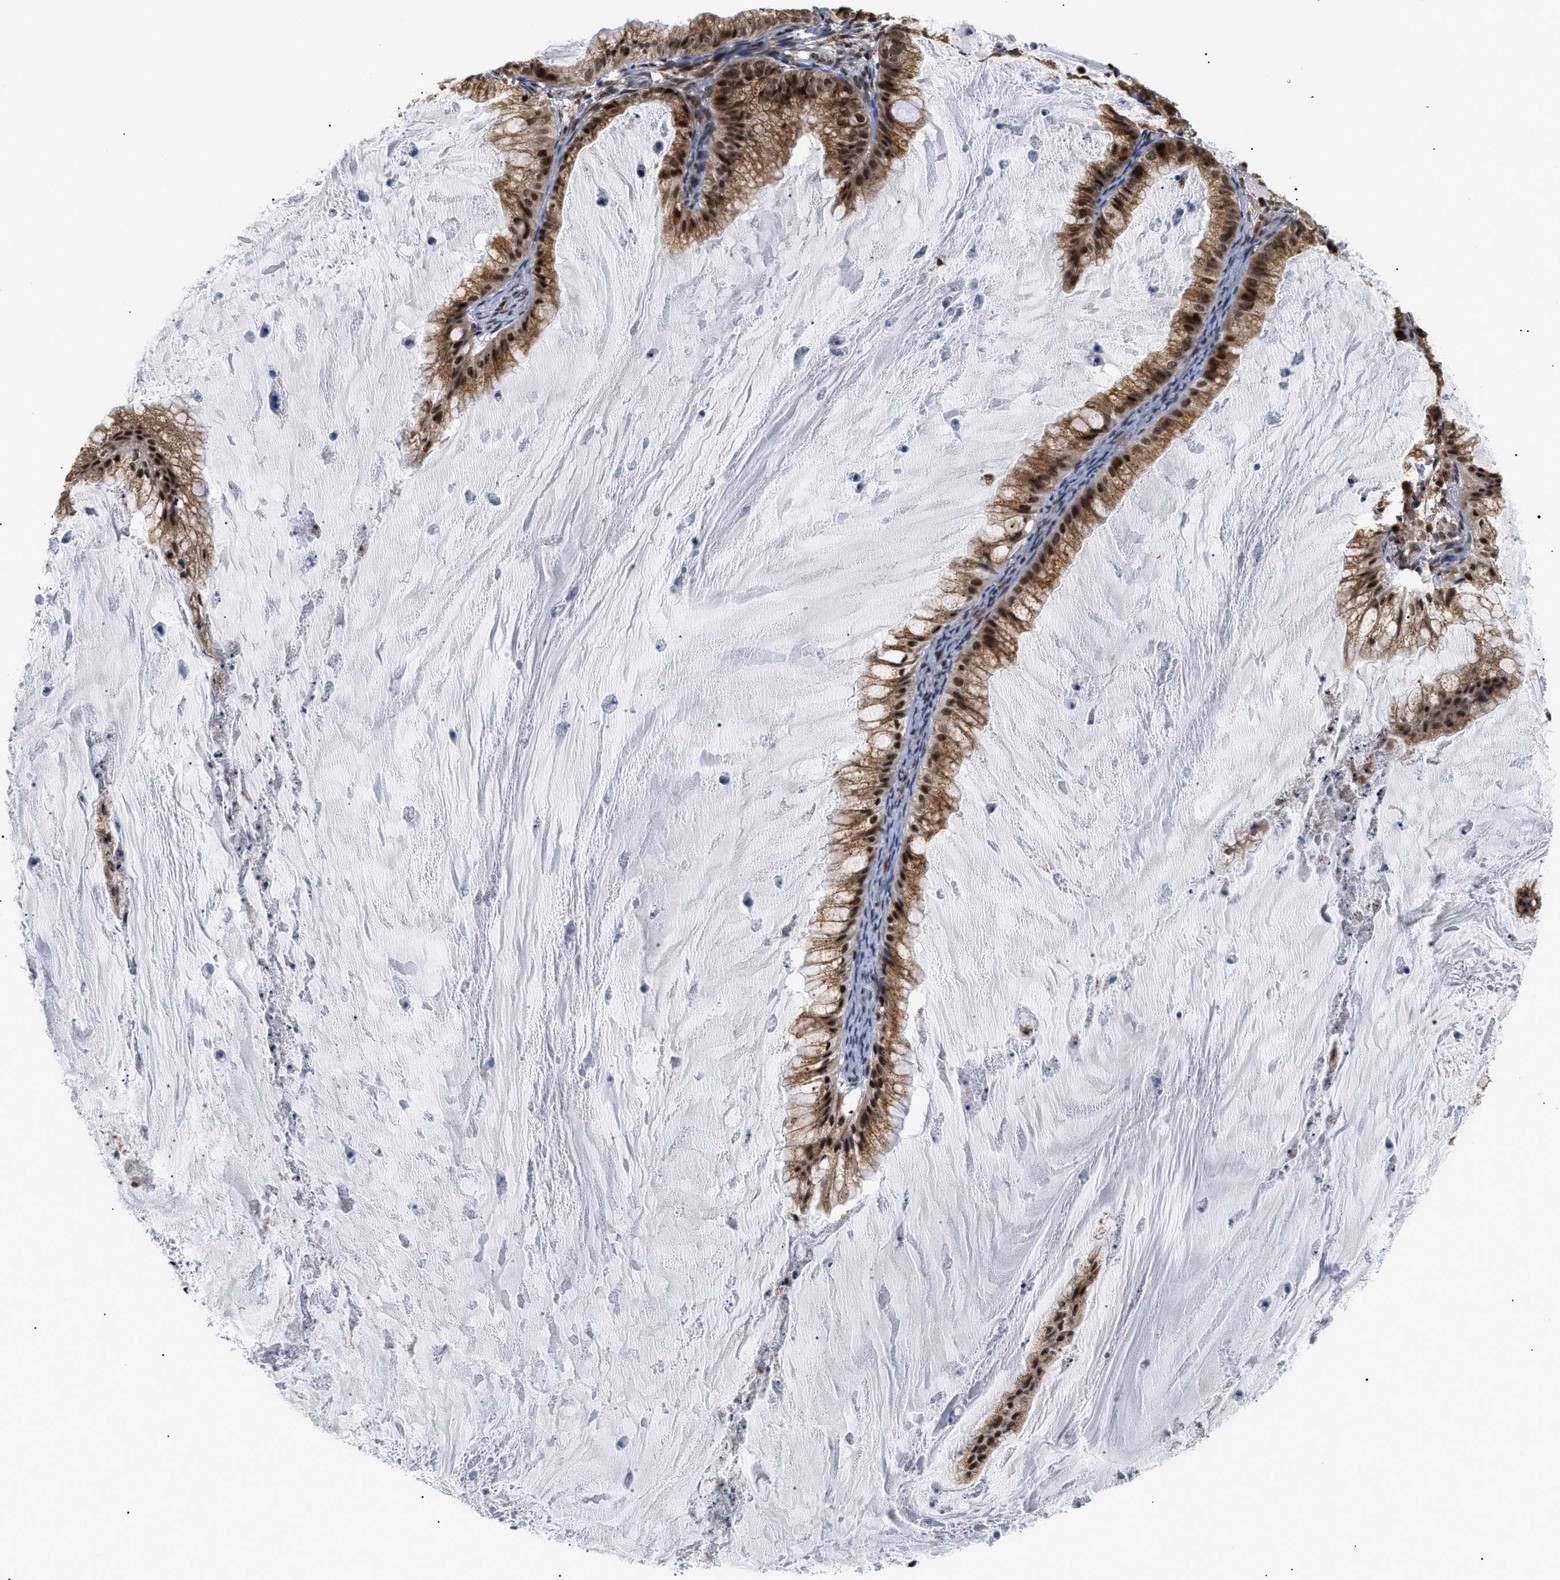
{"staining": {"intensity": "moderate", "quantity": ">75%", "location": "cytoplasmic/membranous,nuclear"}, "tissue": "ovarian cancer", "cell_type": "Tumor cells", "image_type": "cancer", "snomed": [{"axis": "morphology", "description": "Cystadenocarcinoma, mucinous, NOS"}, {"axis": "topography", "description": "Ovary"}], "caption": "Human ovarian mucinous cystadenocarcinoma stained with a brown dye reveals moderate cytoplasmic/membranous and nuclear positive positivity in approximately >75% of tumor cells.", "gene": "ZBTB11", "patient": {"sex": "female", "age": 57}}